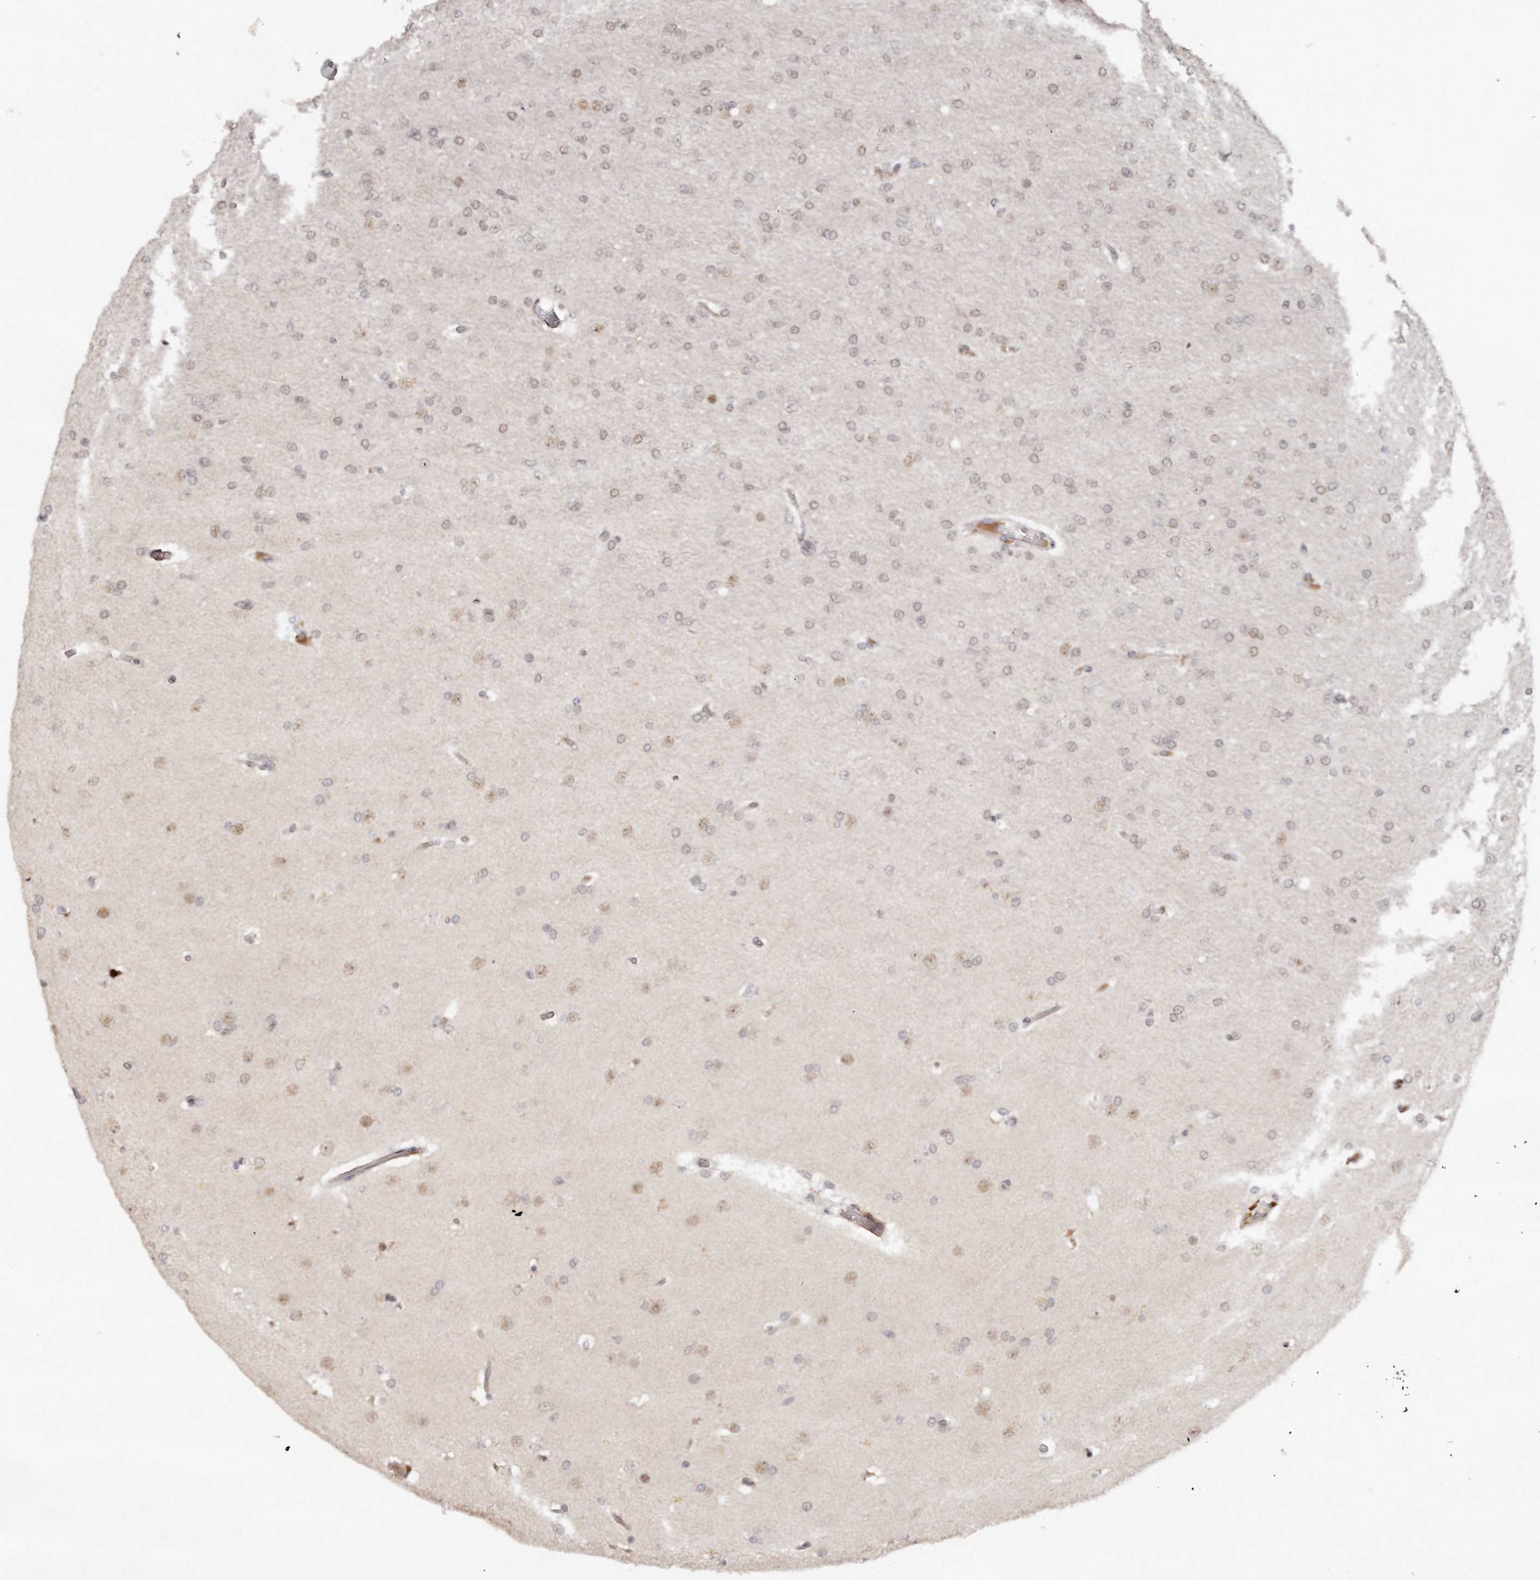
{"staining": {"intensity": "weak", "quantity": ">75%", "location": "nuclear"}, "tissue": "glioma", "cell_type": "Tumor cells", "image_type": "cancer", "snomed": [{"axis": "morphology", "description": "Glioma, malignant, High grade"}, {"axis": "topography", "description": "Cerebral cortex"}], "caption": "Protein staining reveals weak nuclear staining in approximately >75% of tumor cells in malignant glioma (high-grade).", "gene": "SOX4", "patient": {"sex": "female", "age": 36}}